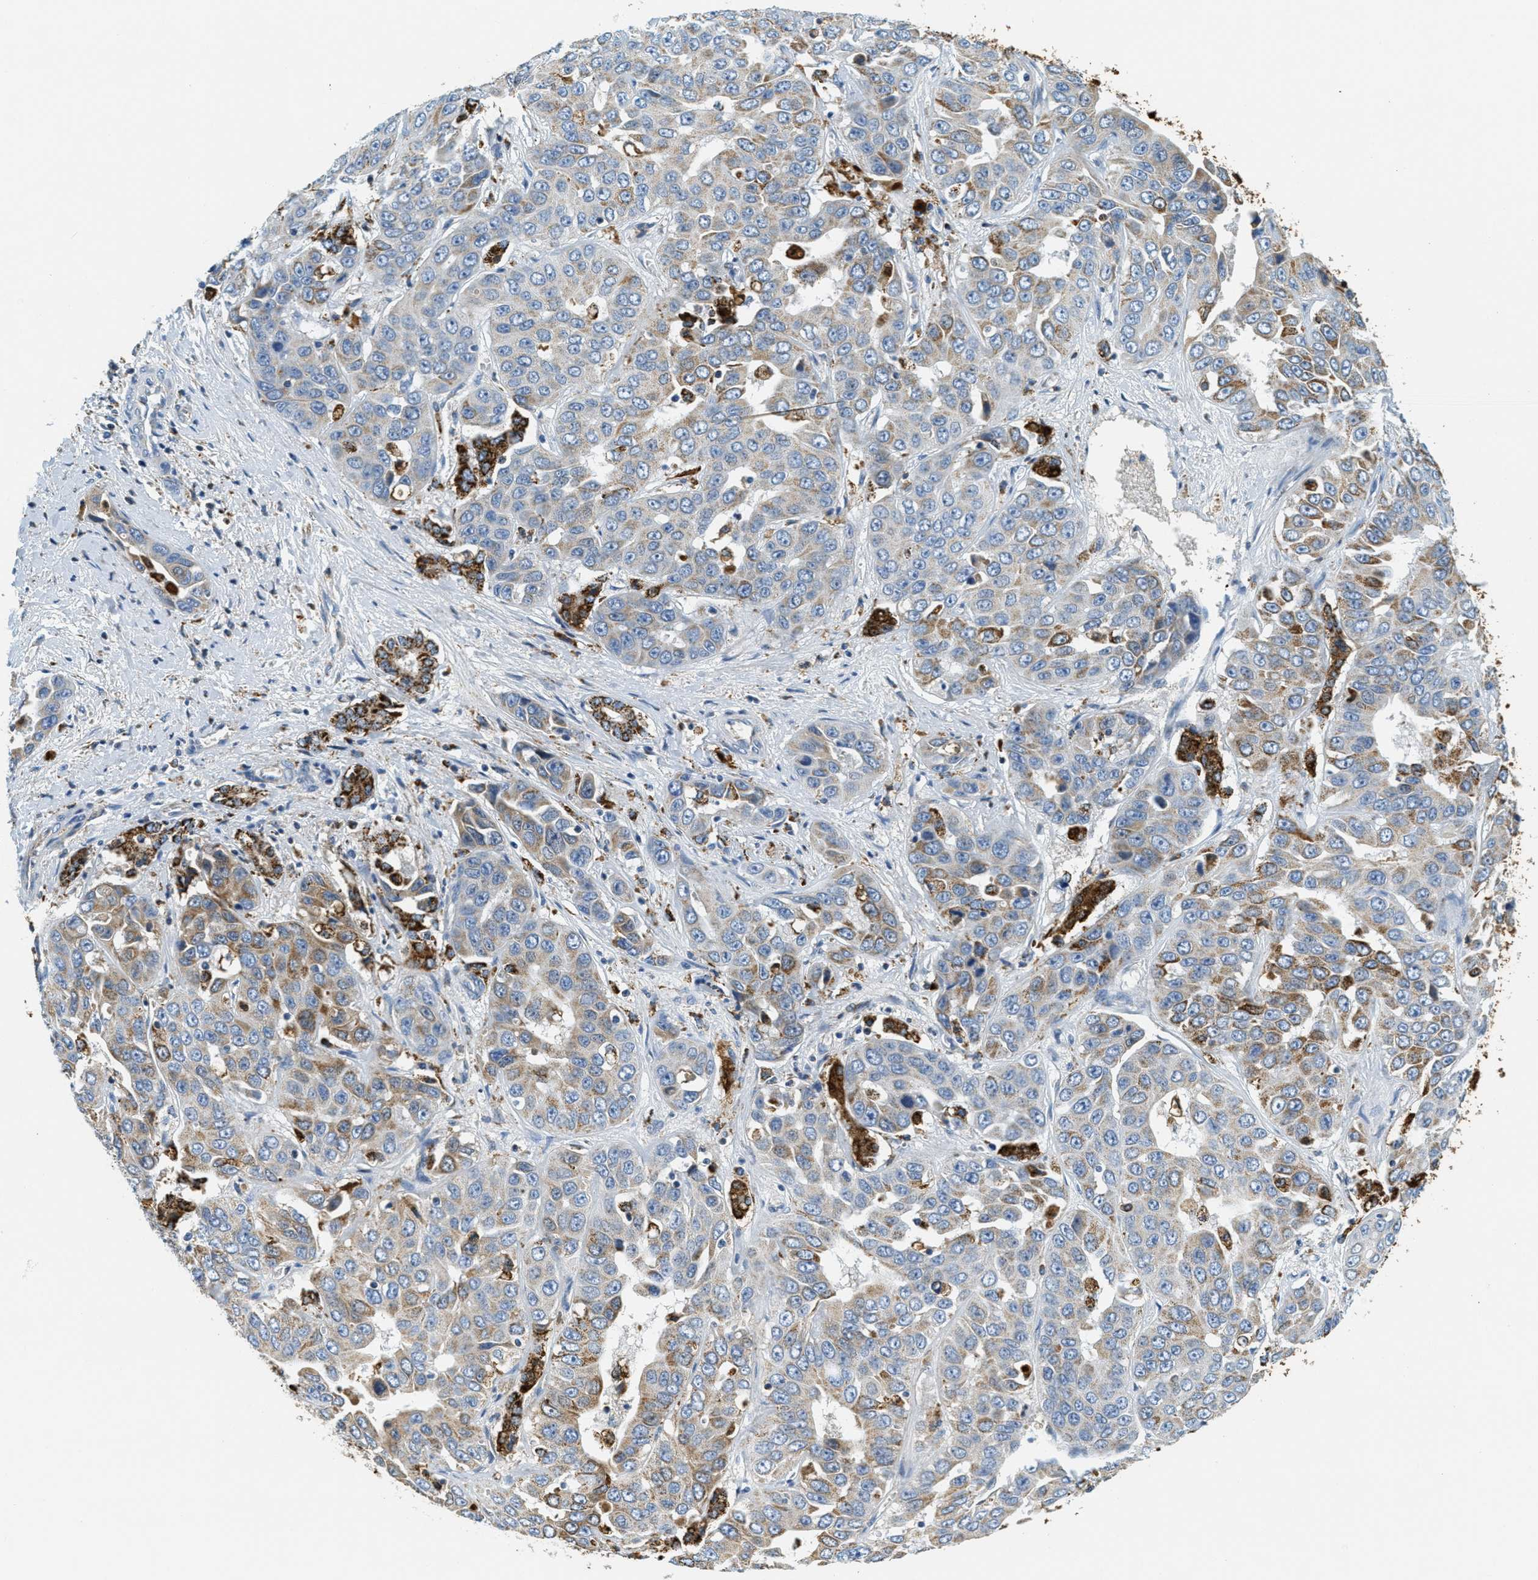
{"staining": {"intensity": "moderate", "quantity": "25%-75%", "location": "cytoplasmic/membranous"}, "tissue": "liver cancer", "cell_type": "Tumor cells", "image_type": "cancer", "snomed": [{"axis": "morphology", "description": "Cholangiocarcinoma"}, {"axis": "topography", "description": "Liver"}], "caption": "Human liver cancer (cholangiocarcinoma) stained with a brown dye demonstrates moderate cytoplasmic/membranous positive positivity in about 25%-75% of tumor cells.", "gene": "HLCS", "patient": {"sex": "female", "age": 52}}